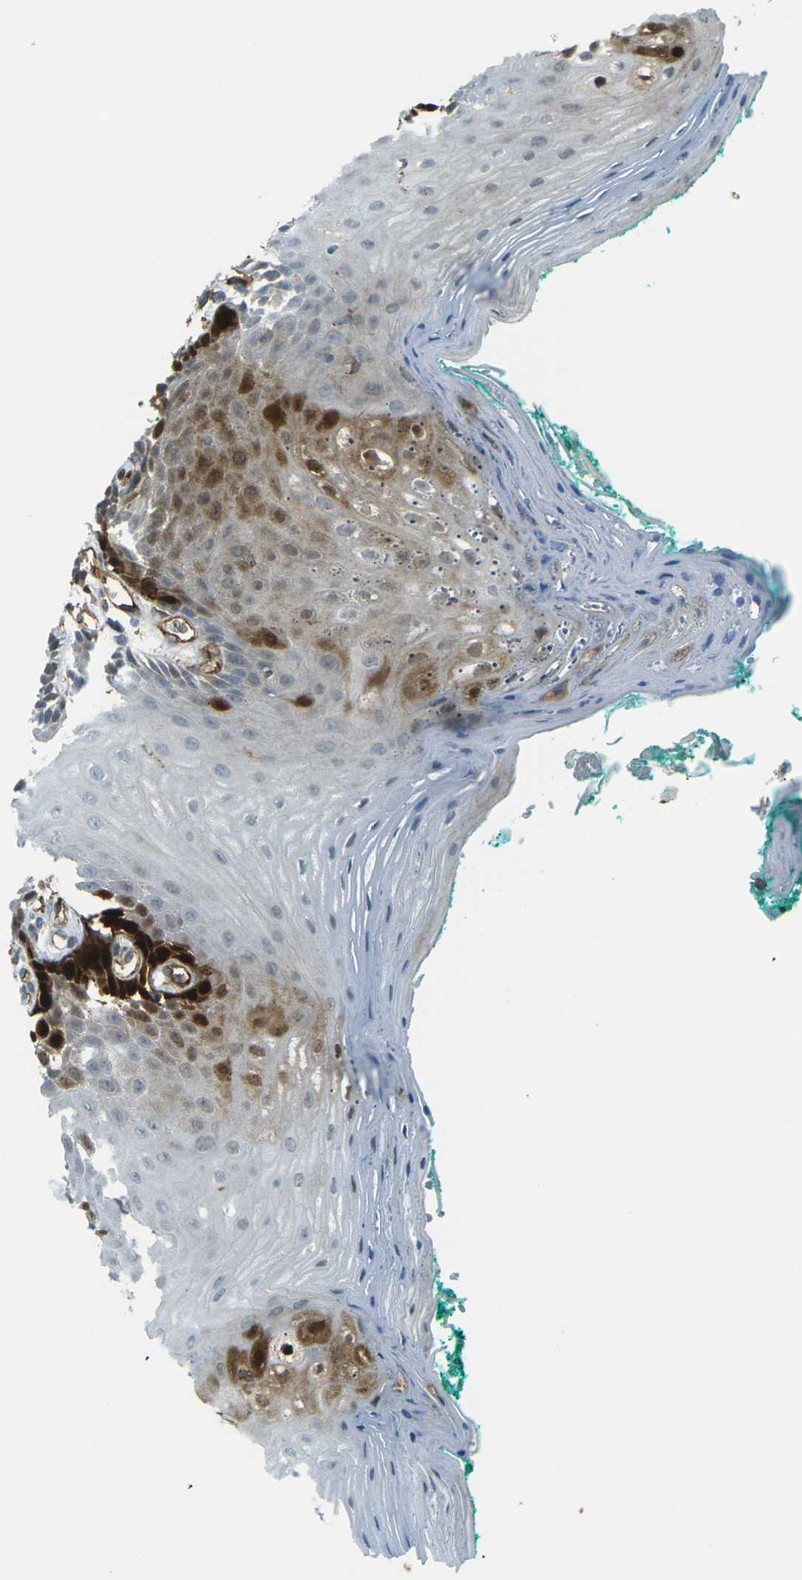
{"staining": {"intensity": "moderate", "quantity": "25%-75%", "location": "cytoplasmic/membranous"}, "tissue": "oral mucosa", "cell_type": "Squamous epithelial cells", "image_type": "normal", "snomed": [{"axis": "morphology", "description": "Normal tissue, NOS"}, {"axis": "topography", "description": "Skeletal muscle"}, {"axis": "topography", "description": "Oral tissue"}, {"axis": "topography", "description": "Peripheral nerve tissue"}], "caption": "Protein staining of unremarkable oral mucosa reveals moderate cytoplasmic/membranous positivity in approximately 25%-75% of squamous epithelial cells.", "gene": "S1PR1", "patient": {"sex": "female", "age": 84}}